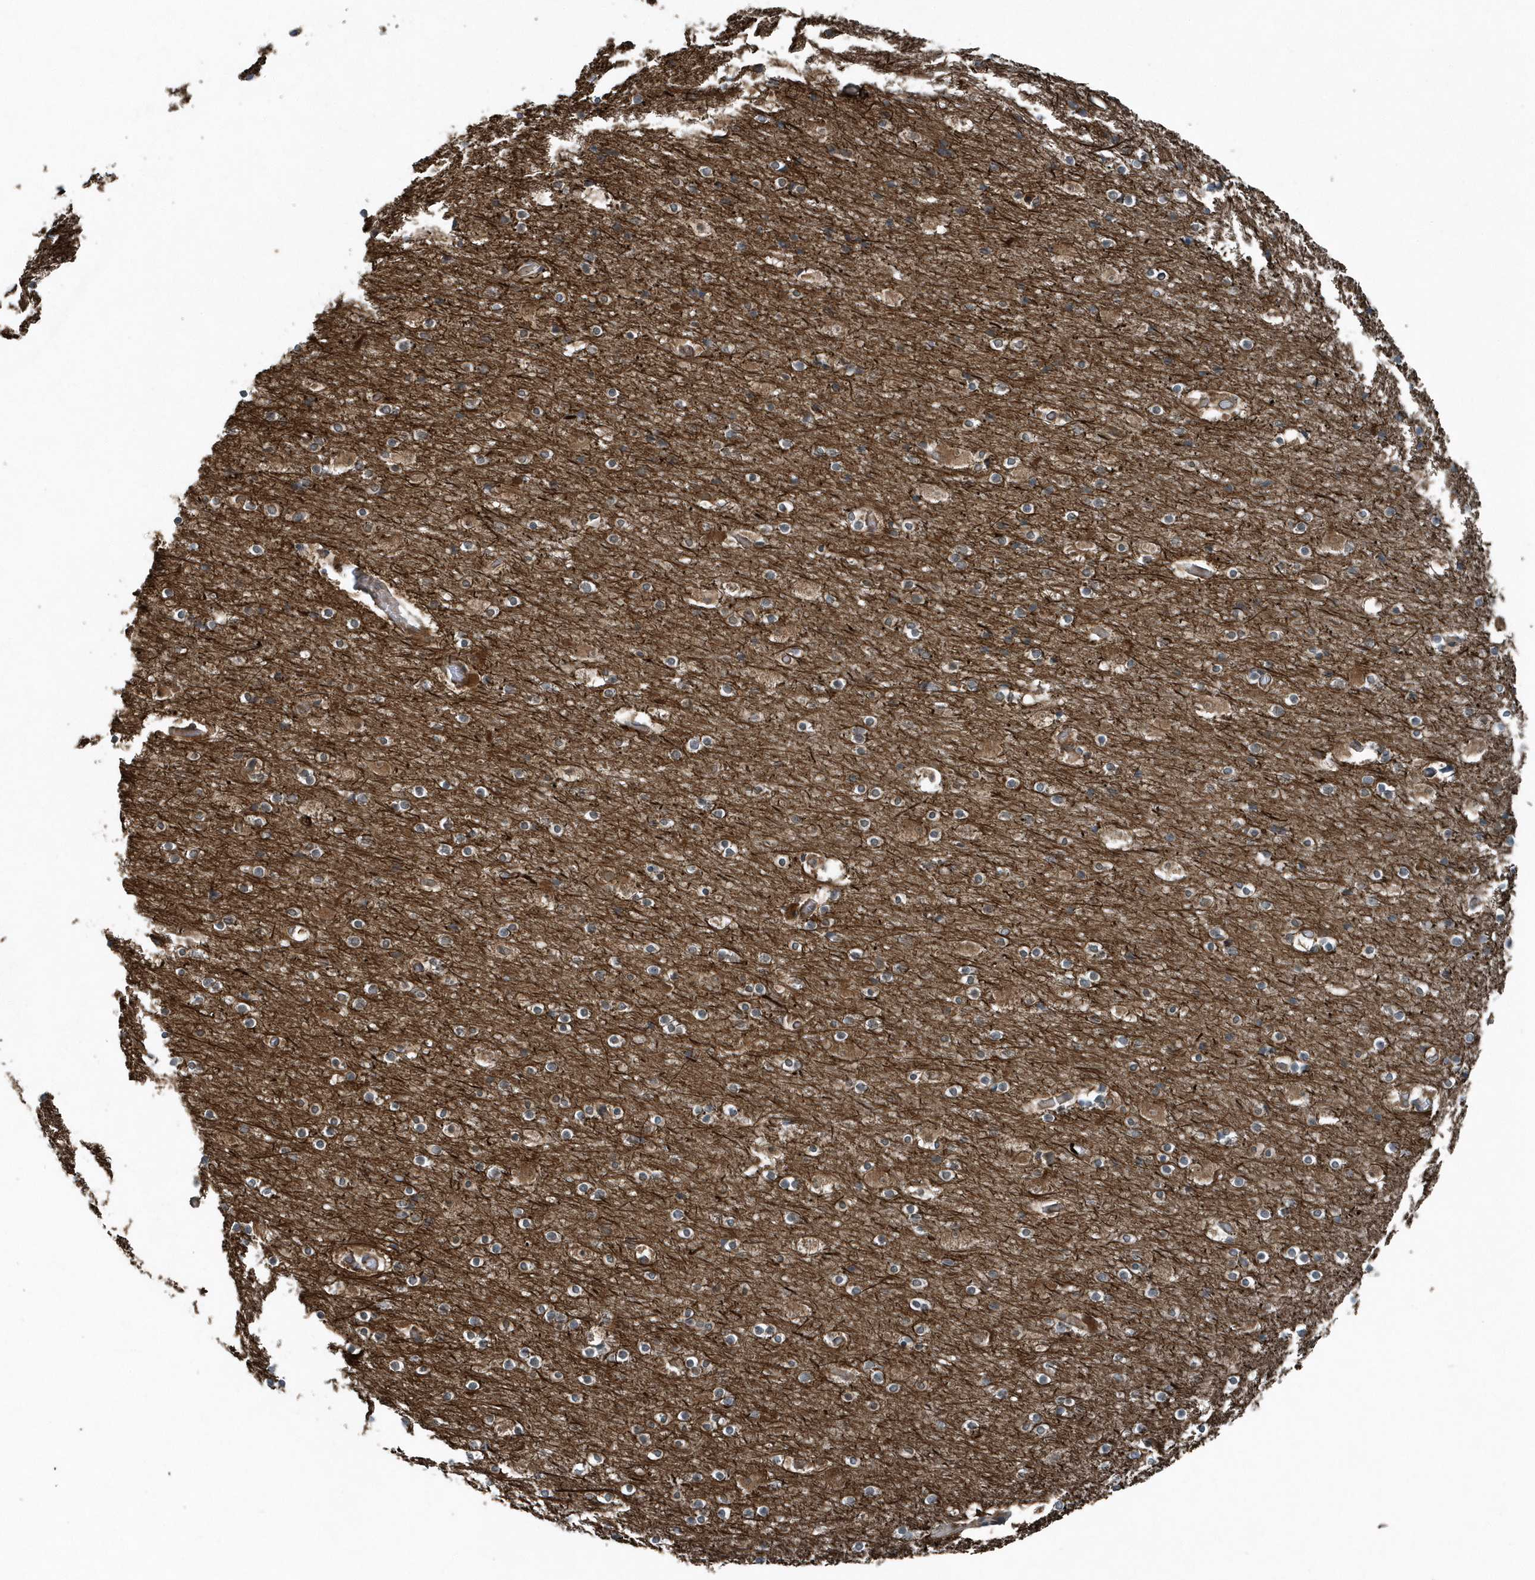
{"staining": {"intensity": "weak", "quantity": "25%-75%", "location": "cytoplasmic/membranous"}, "tissue": "cerebral cortex", "cell_type": "Endothelial cells", "image_type": "normal", "snomed": [{"axis": "morphology", "description": "Normal tissue, NOS"}, {"axis": "topography", "description": "Cerebral cortex"}], "caption": "Immunohistochemistry (IHC) (DAB) staining of benign cerebral cortex reveals weak cytoplasmic/membranous protein positivity in approximately 25%-75% of endothelial cells. (Stains: DAB in brown, nuclei in blue, Microscopy: brightfield microscopy at high magnification).", "gene": "GCC2", "patient": {"sex": "male", "age": 57}}